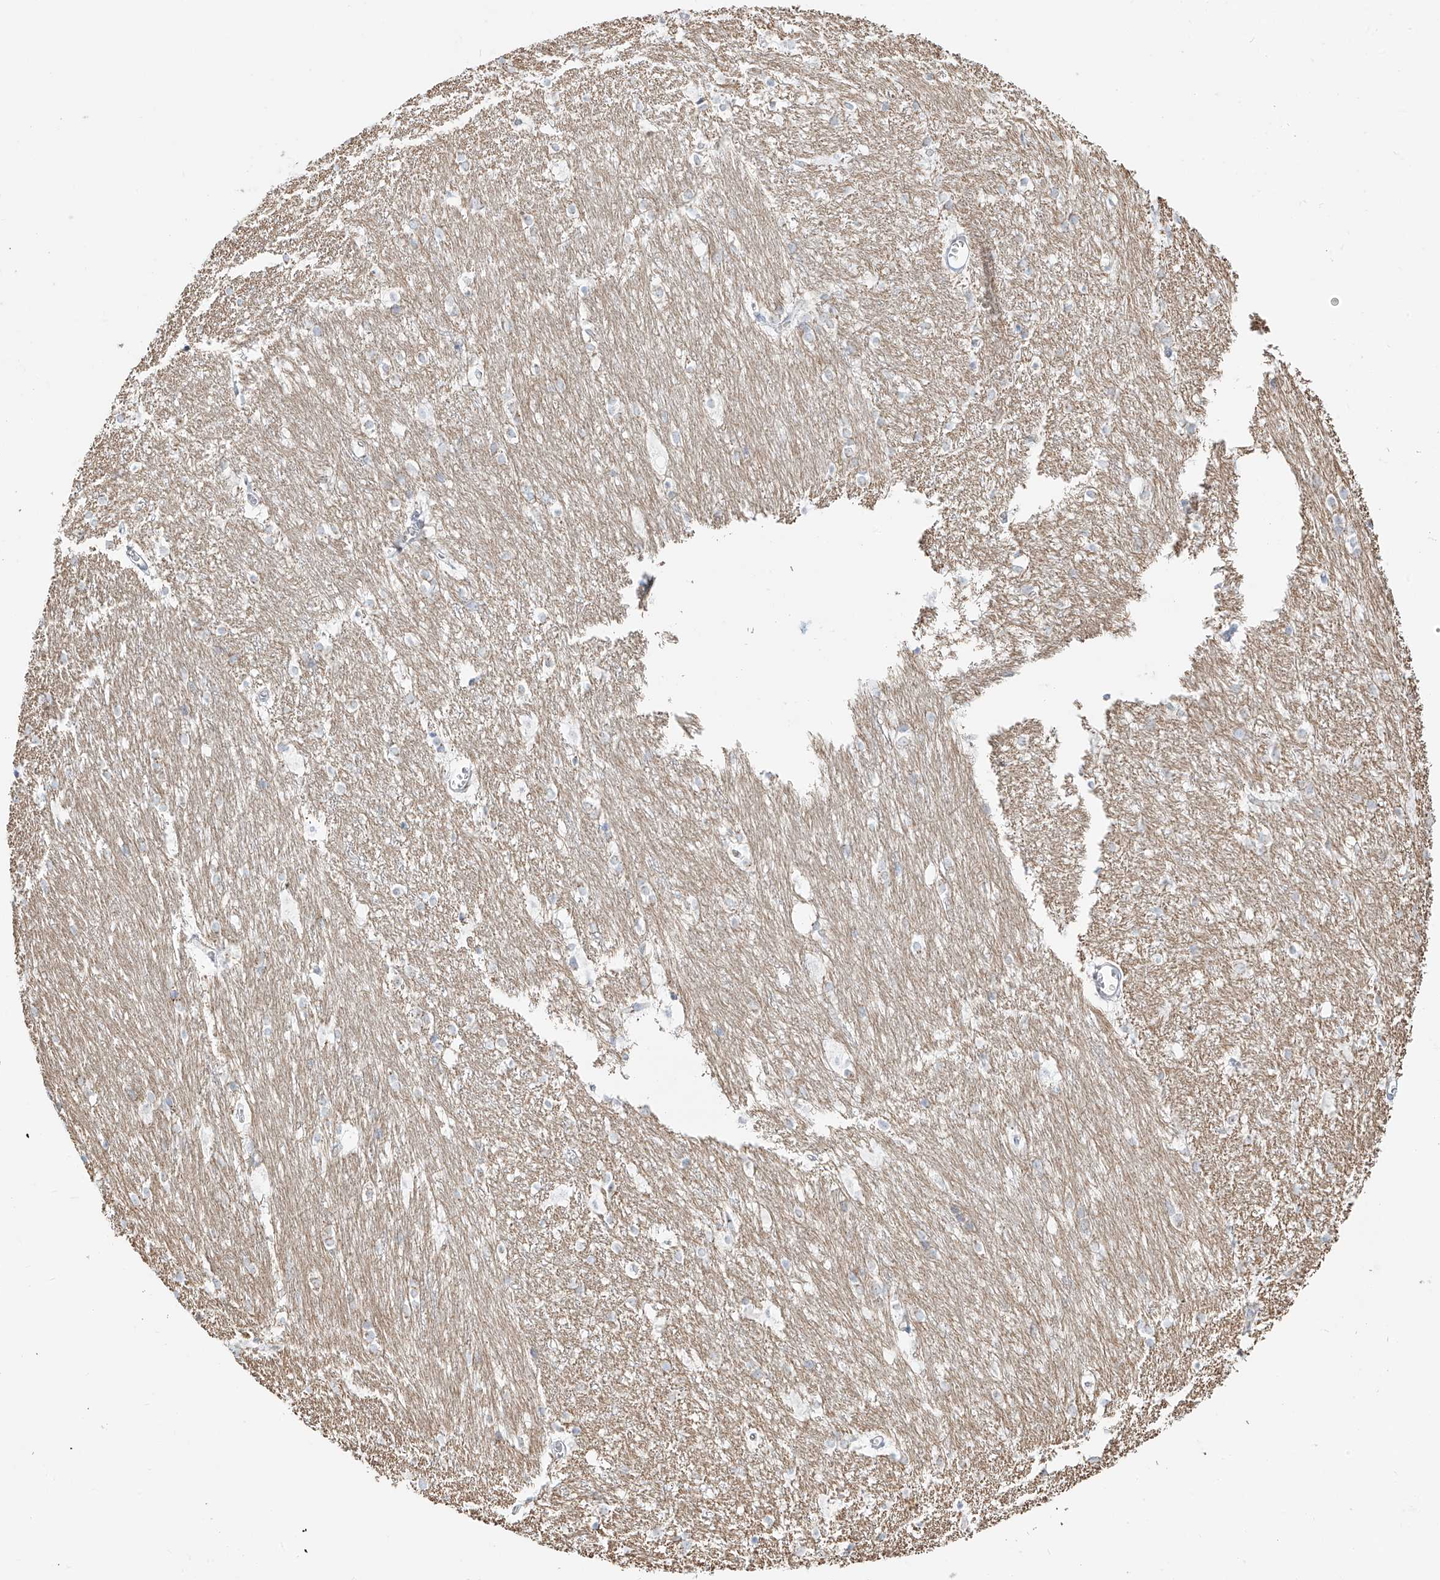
{"staining": {"intensity": "negative", "quantity": "none", "location": "none"}, "tissue": "caudate", "cell_type": "Glial cells", "image_type": "normal", "snomed": [{"axis": "morphology", "description": "Normal tissue, NOS"}, {"axis": "topography", "description": "Lateral ventricle wall"}], "caption": "Immunohistochemistry image of benign caudate: human caudate stained with DAB (3,3'-diaminobenzidine) exhibits no significant protein positivity in glial cells.", "gene": "BSDC1", "patient": {"sex": "female", "age": 19}}